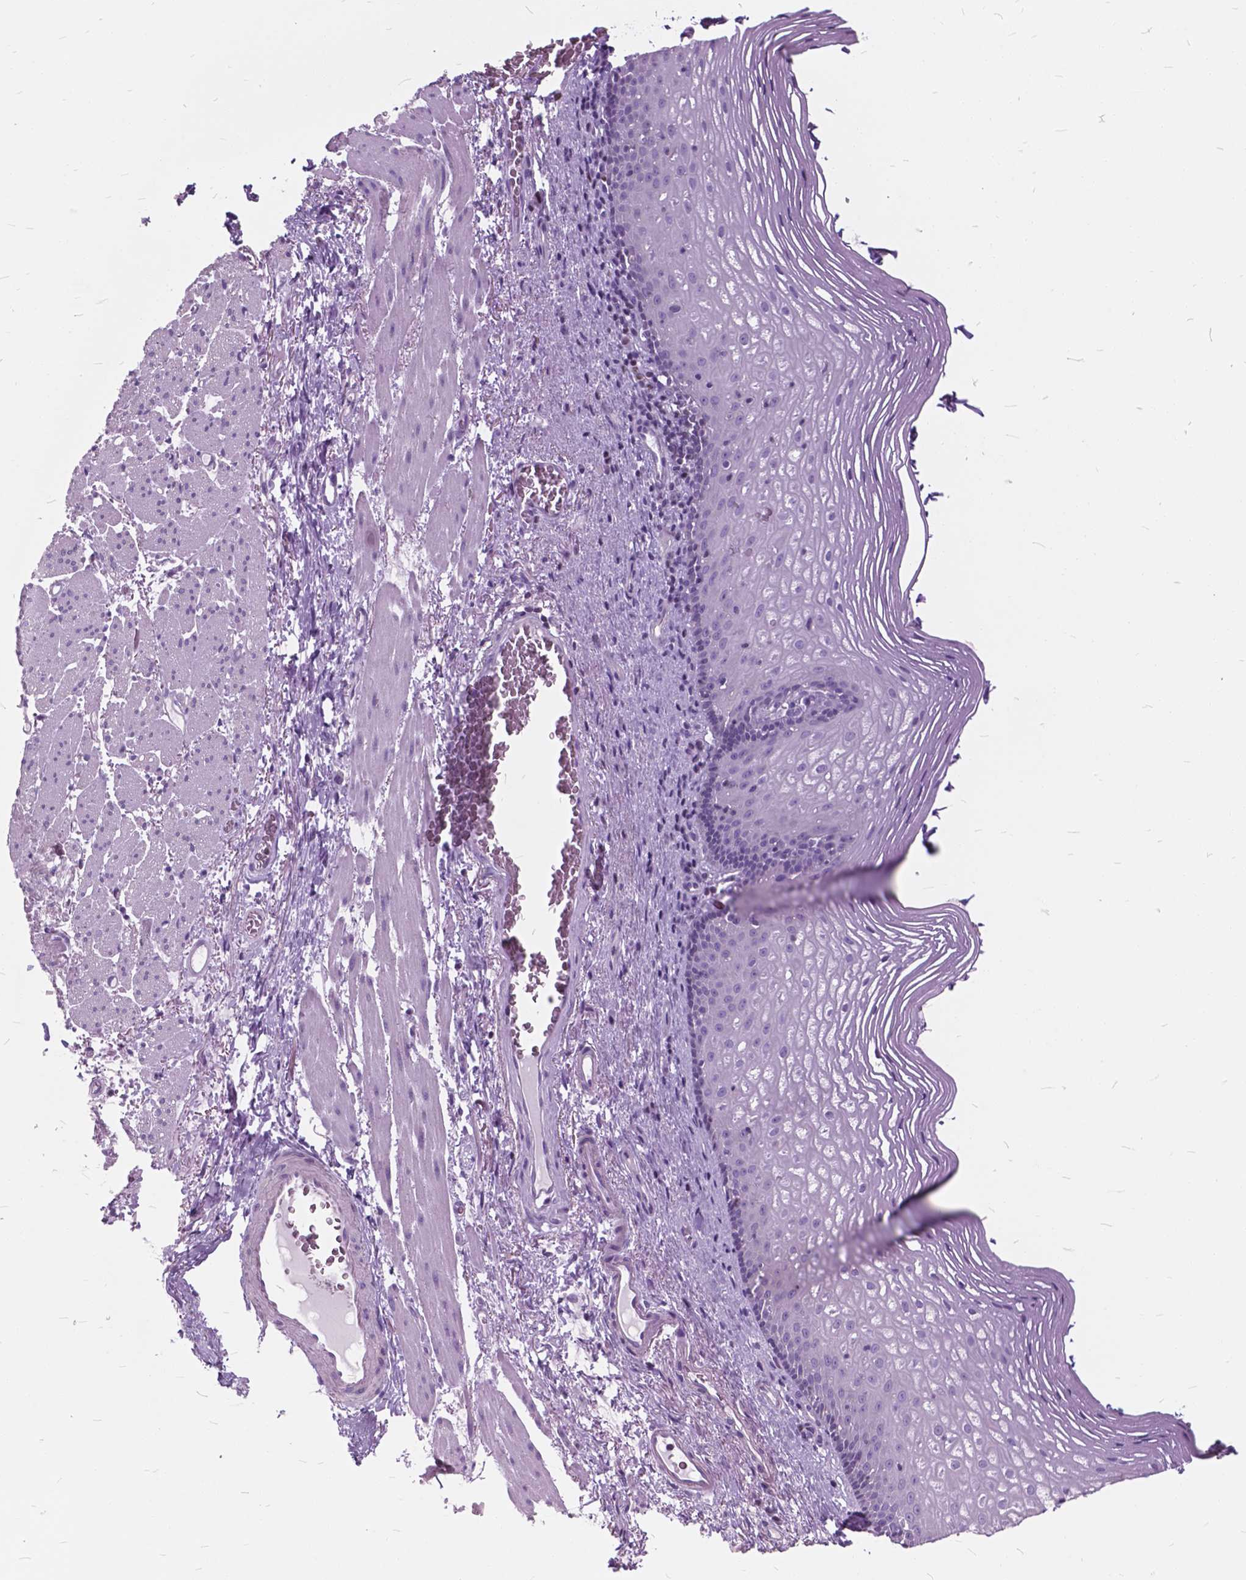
{"staining": {"intensity": "negative", "quantity": "none", "location": "none"}, "tissue": "esophagus", "cell_type": "Squamous epithelial cells", "image_type": "normal", "snomed": [{"axis": "morphology", "description": "Normal tissue, NOS"}, {"axis": "topography", "description": "Esophagus"}], "caption": "Immunohistochemical staining of benign human esophagus displays no significant staining in squamous epithelial cells.", "gene": "SP140", "patient": {"sex": "male", "age": 76}}